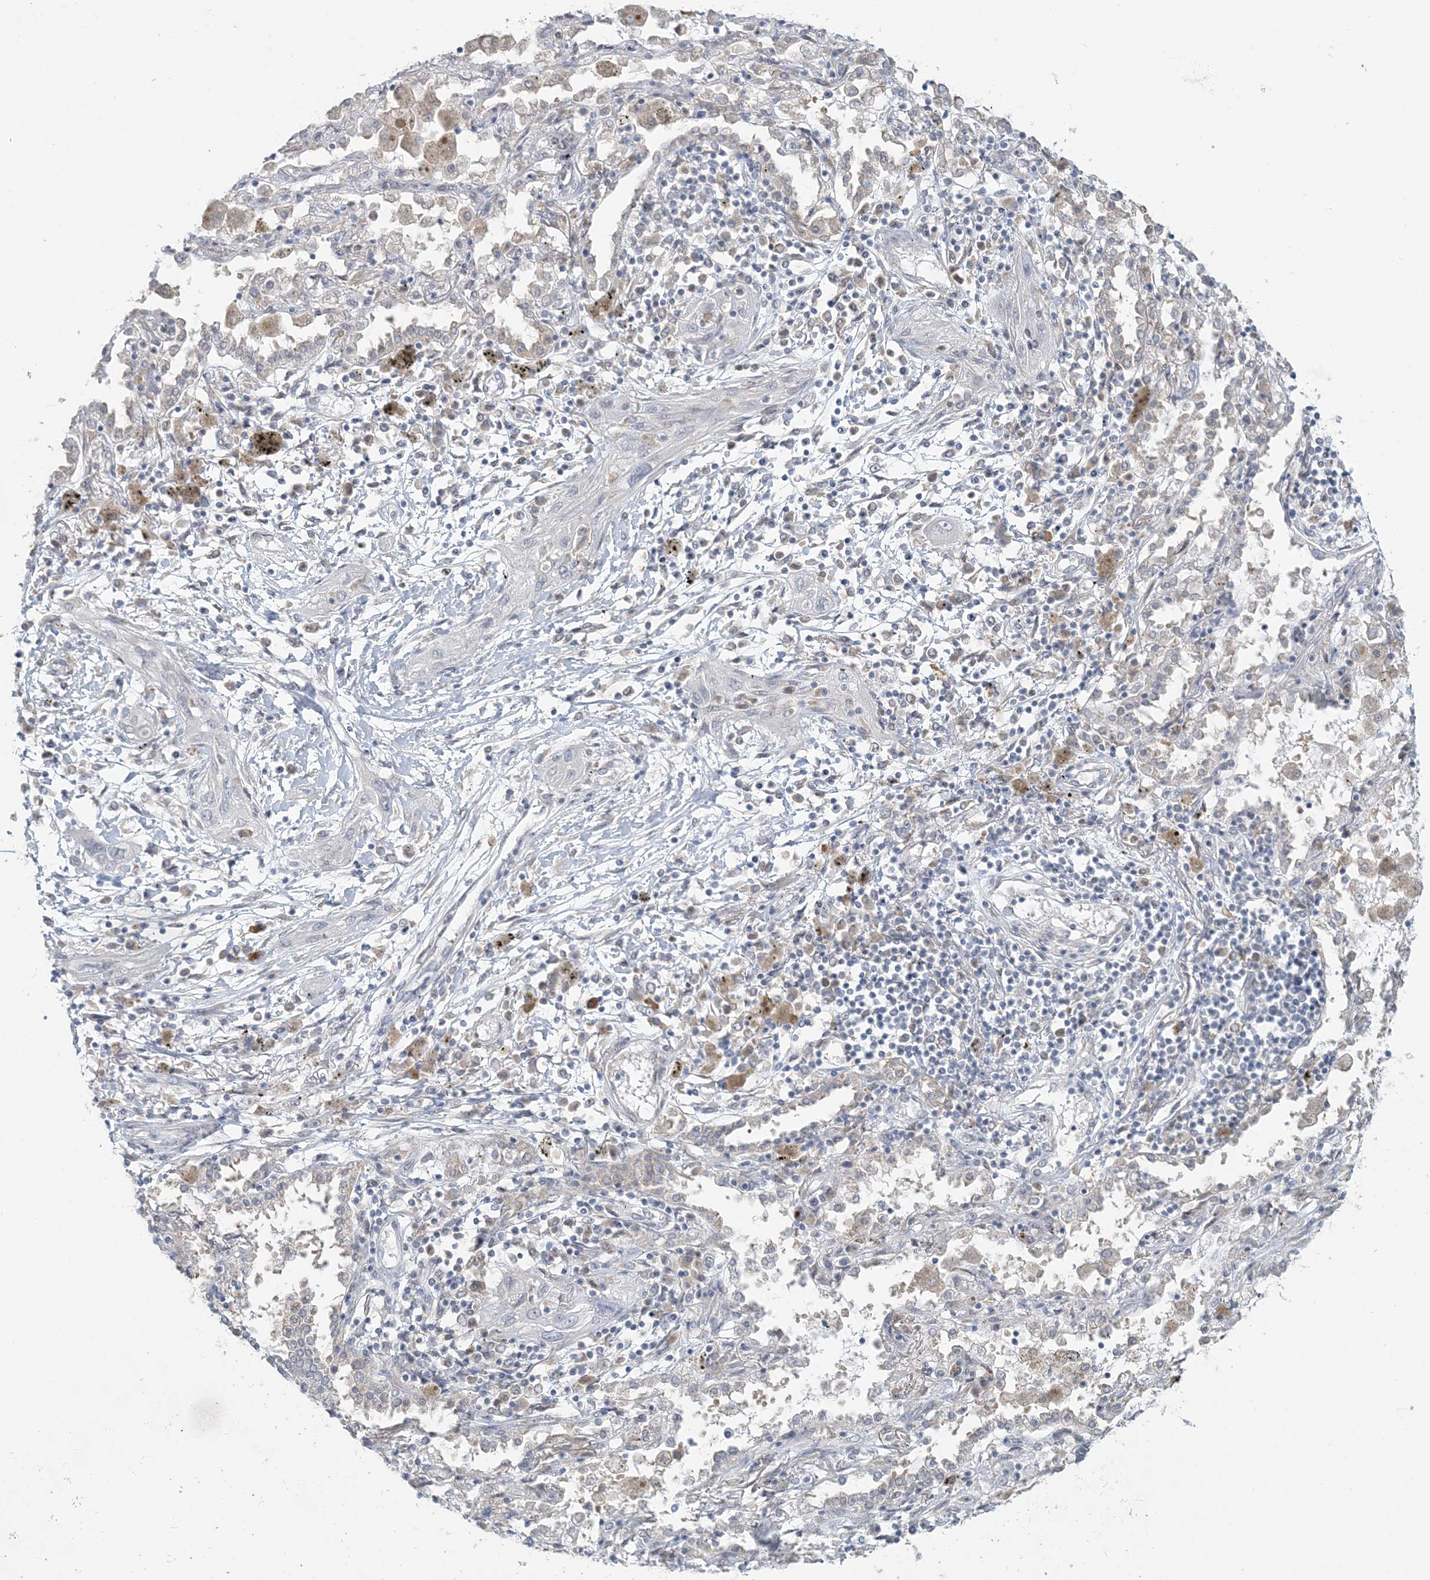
{"staining": {"intensity": "negative", "quantity": "none", "location": "none"}, "tissue": "lung cancer", "cell_type": "Tumor cells", "image_type": "cancer", "snomed": [{"axis": "morphology", "description": "Squamous cell carcinoma, NOS"}, {"axis": "topography", "description": "Lung"}], "caption": "Histopathology image shows no protein expression in tumor cells of lung squamous cell carcinoma tissue.", "gene": "EEFSEC", "patient": {"sex": "female", "age": 47}}